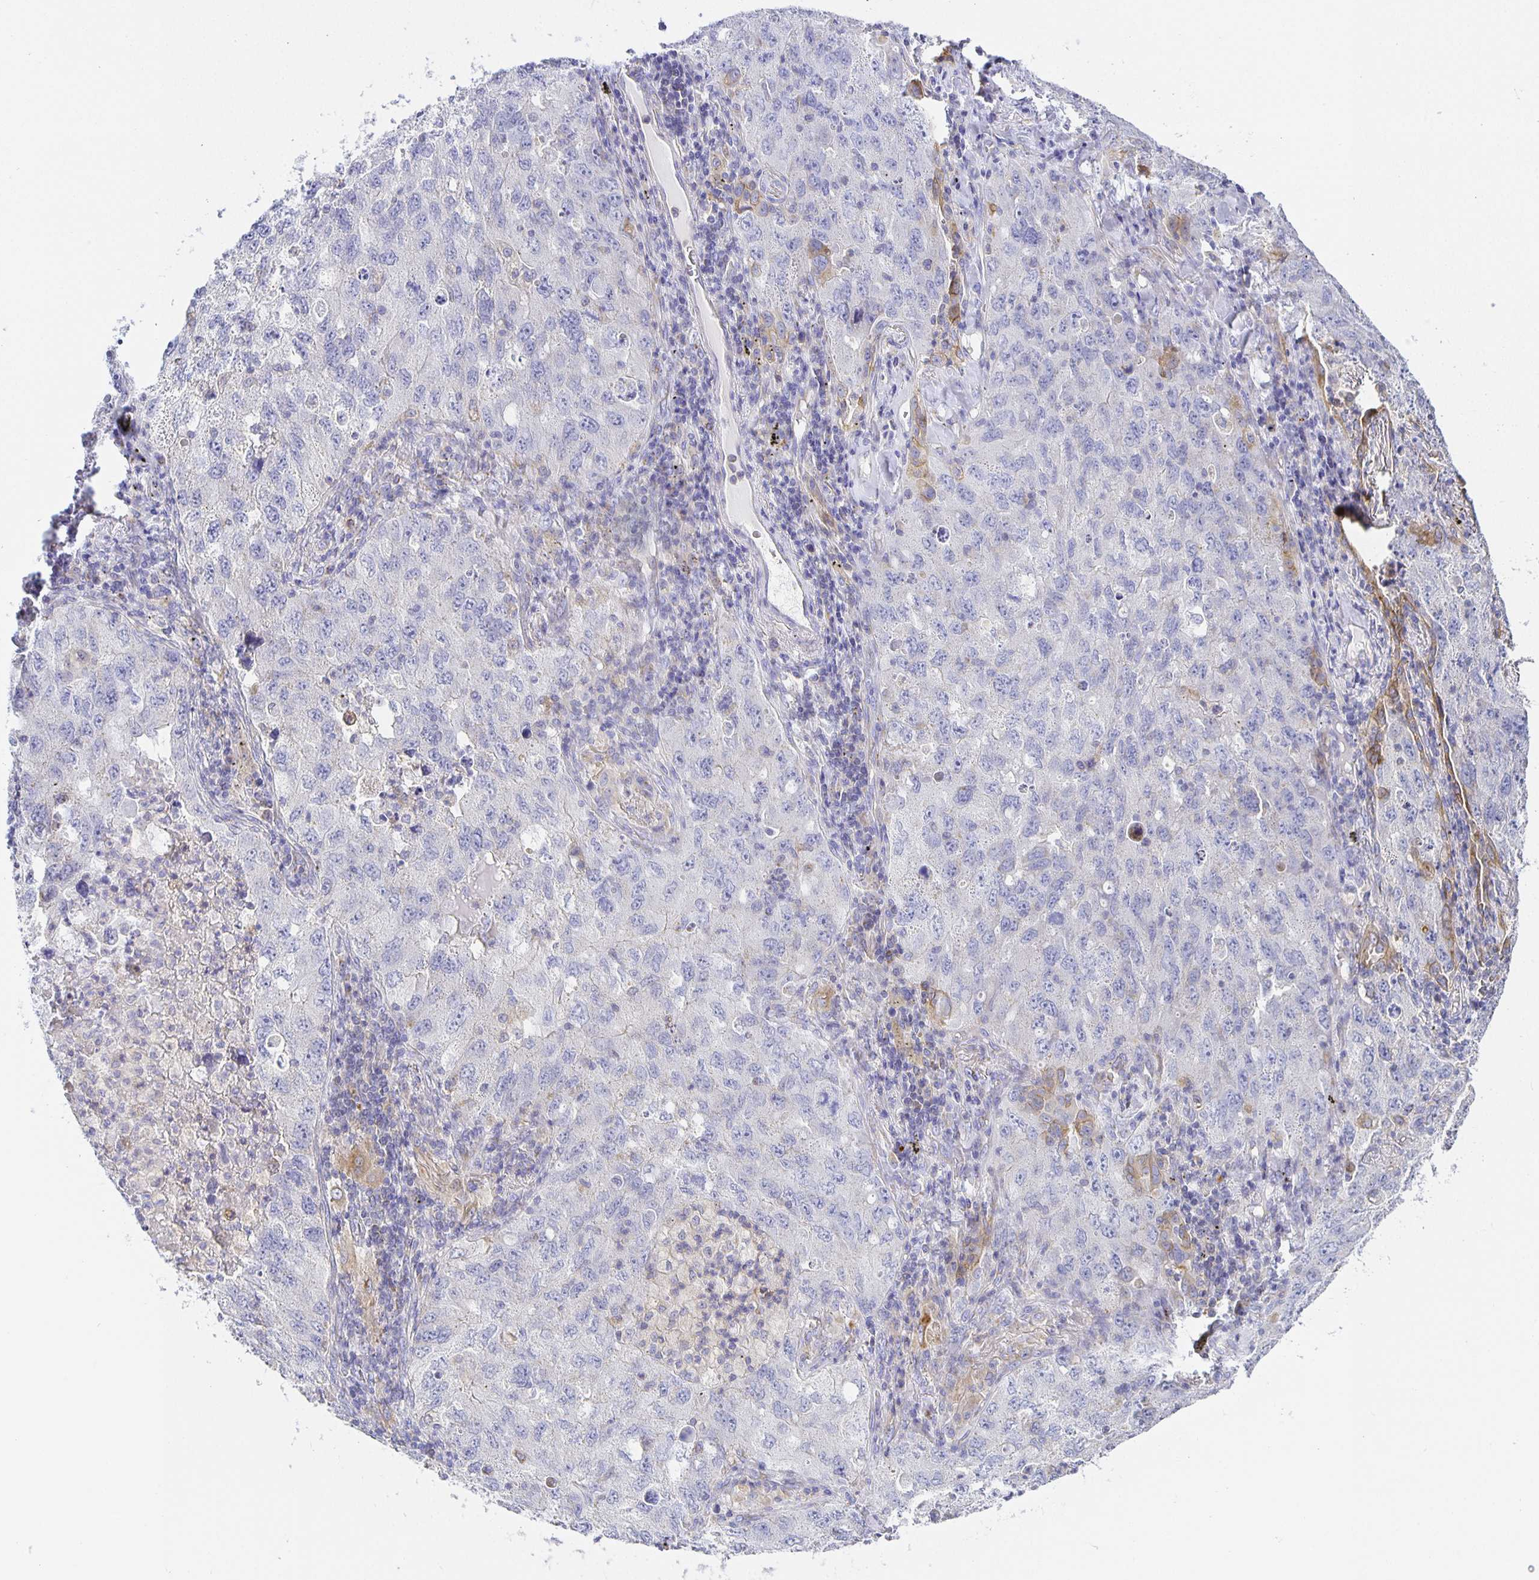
{"staining": {"intensity": "negative", "quantity": "none", "location": "none"}, "tissue": "lung cancer", "cell_type": "Tumor cells", "image_type": "cancer", "snomed": [{"axis": "morphology", "description": "Adenocarcinoma, NOS"}, {"axis": "topography", "description": "Lung"}], "caption": "Immunohistochemical staining of lung cancer reveals no significant positivity in tumor cells.", "gene": "FLRT3", "patient": {"sex": "female", "age": 57}}